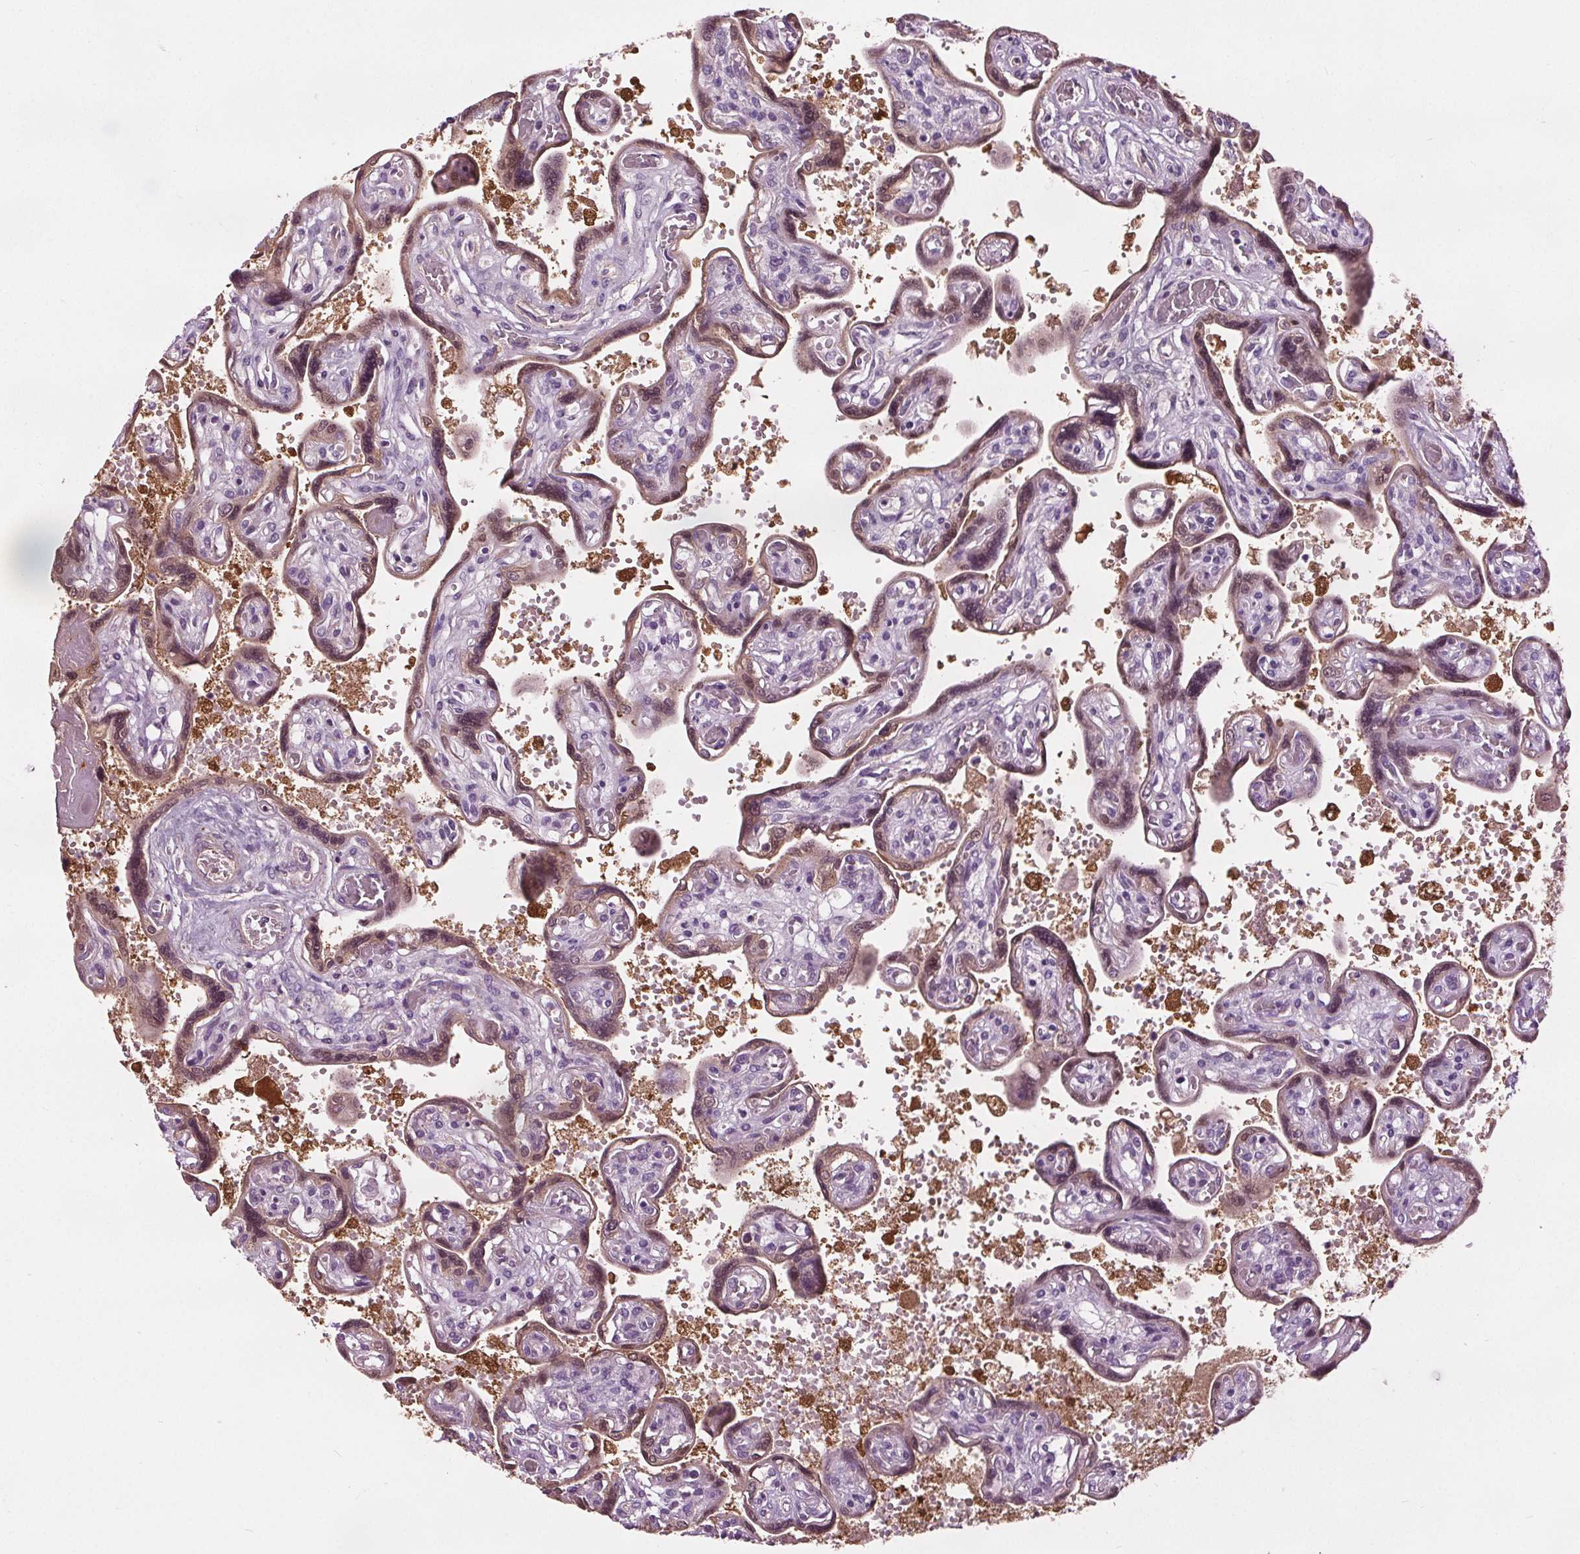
{"staining": {"intensity": "negative", "quantity": "none", "location": "none"}, "tissue": "placenta", "cell_type": "Decidual cells", "image_type": "normal", "snomed": [{"axis": "morphology", "description": "Normal tissue, NOS"}, {"axis": "topography", "description": "Placenta"}], "caption": "Decidual cells show no significant protein expression in unremarkable placenta.", "gene": "RASA1", "patient": {"sex": "female", "age": 32}}